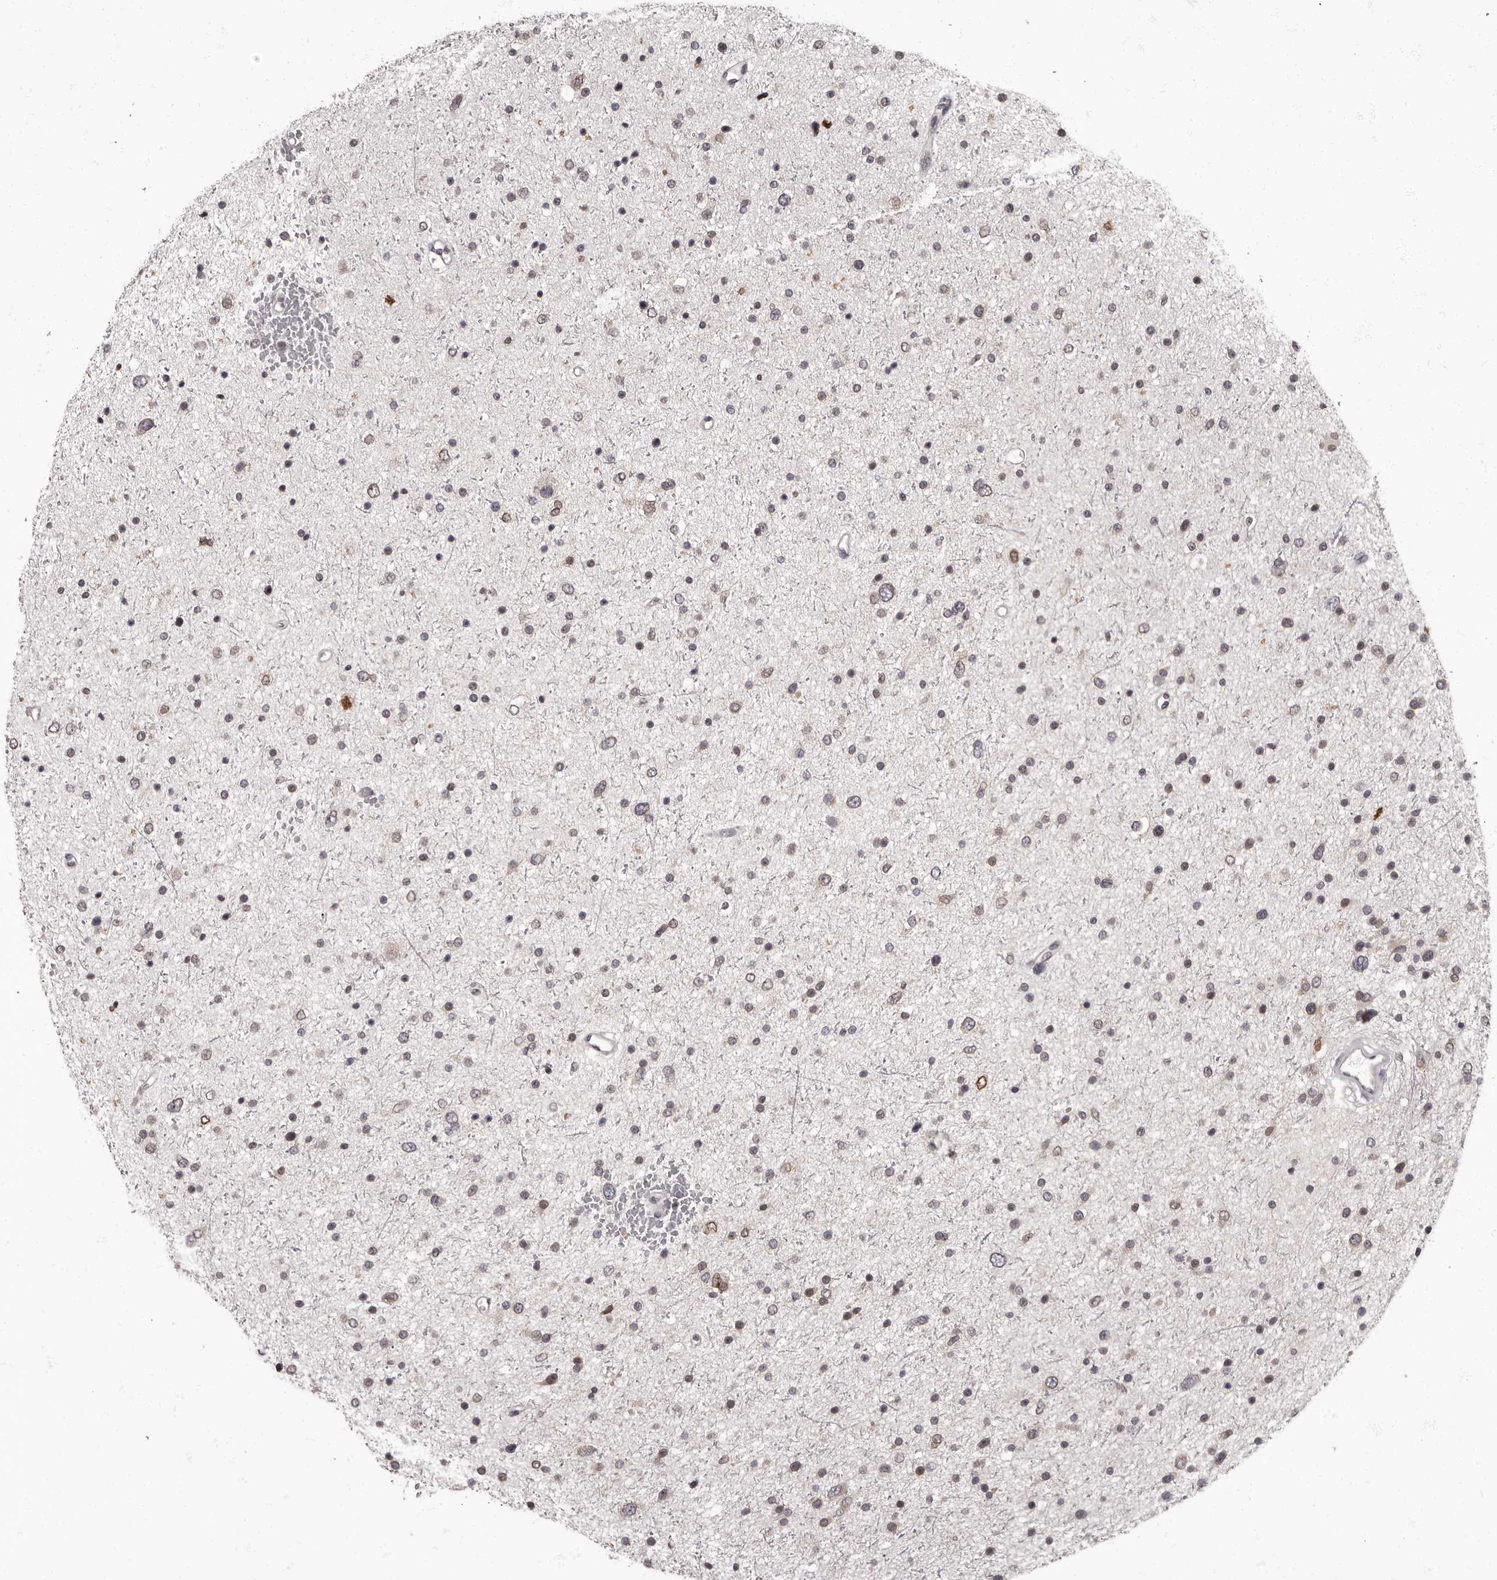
{"staining": {"intensity": "weak", "quantity": "<25%", "location": "nuclear"}, "tissue": "glioma", "cell_type": "Tumor cells", "image_type": "cancer", "snomed": [{"axis": "morphology", "description": "Glioma, malignant, Low grade"}, {"axis": "topography", "description": "Brain"}], "caption": "Protein analysis of malignant glioma (low-grade) shows no significant expression in tumor cells.", "gene": "C1orf50", "patient": {"sex": "female", "age": 37}}